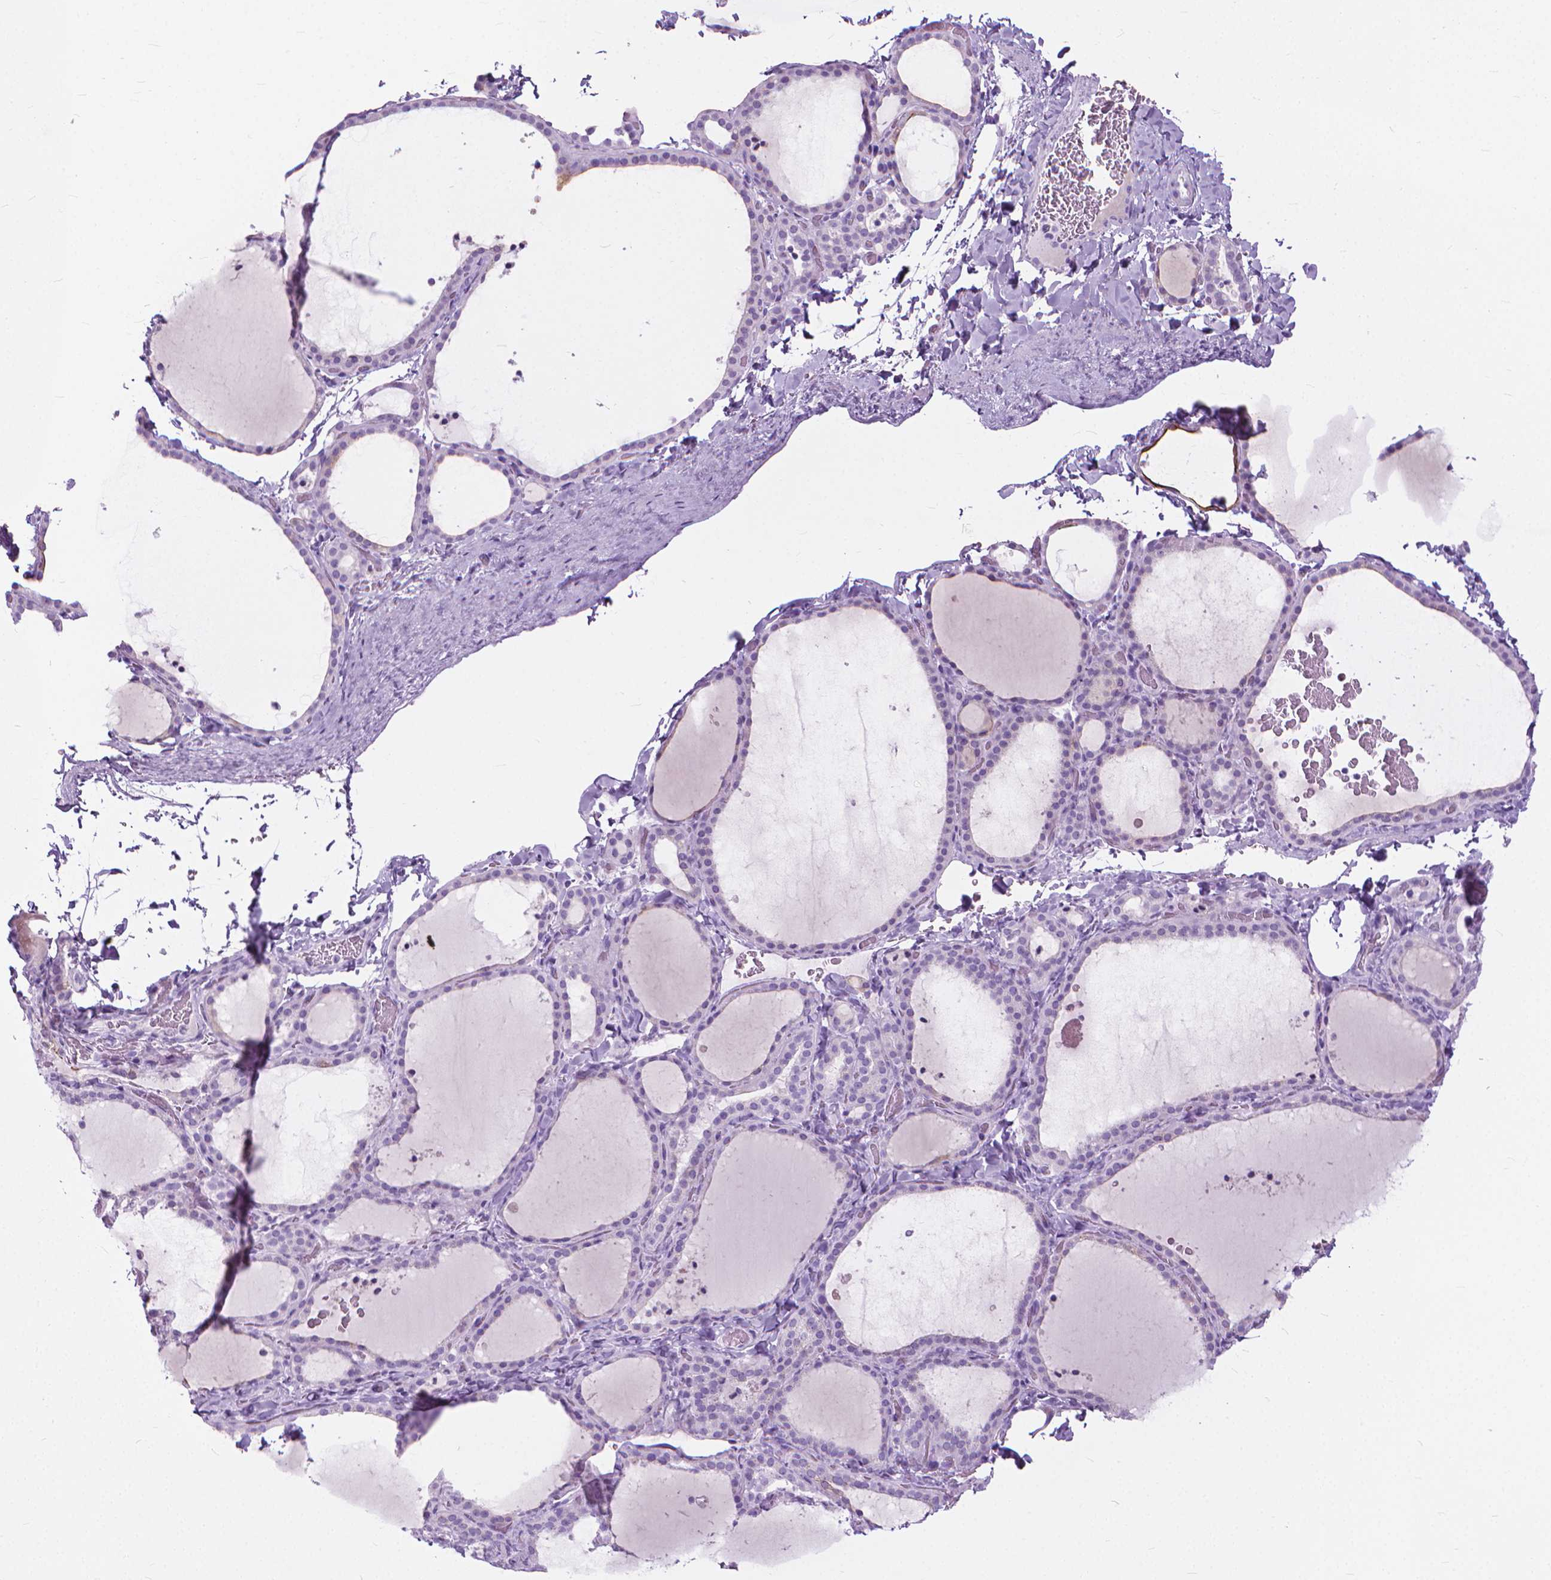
{"staining": {"intensity": "negative", "quantity": "none", "location": "none"}, "tissue": "thyroid gland", "cell_type": "Glandular cells", "image_type": "normal", "snomed": [{"axis": "morphology", "description": "Normal tissue, NOS"}, {"axis": "topography", "description": "Thyroid gland"}], "caption": "Human thyroid gland stained for a protein using immunohistochemistry (IHC) reveals no staining in glandular cells.", "gene": "HTR2B", "patient": {"sex": "female", "age": 22}}